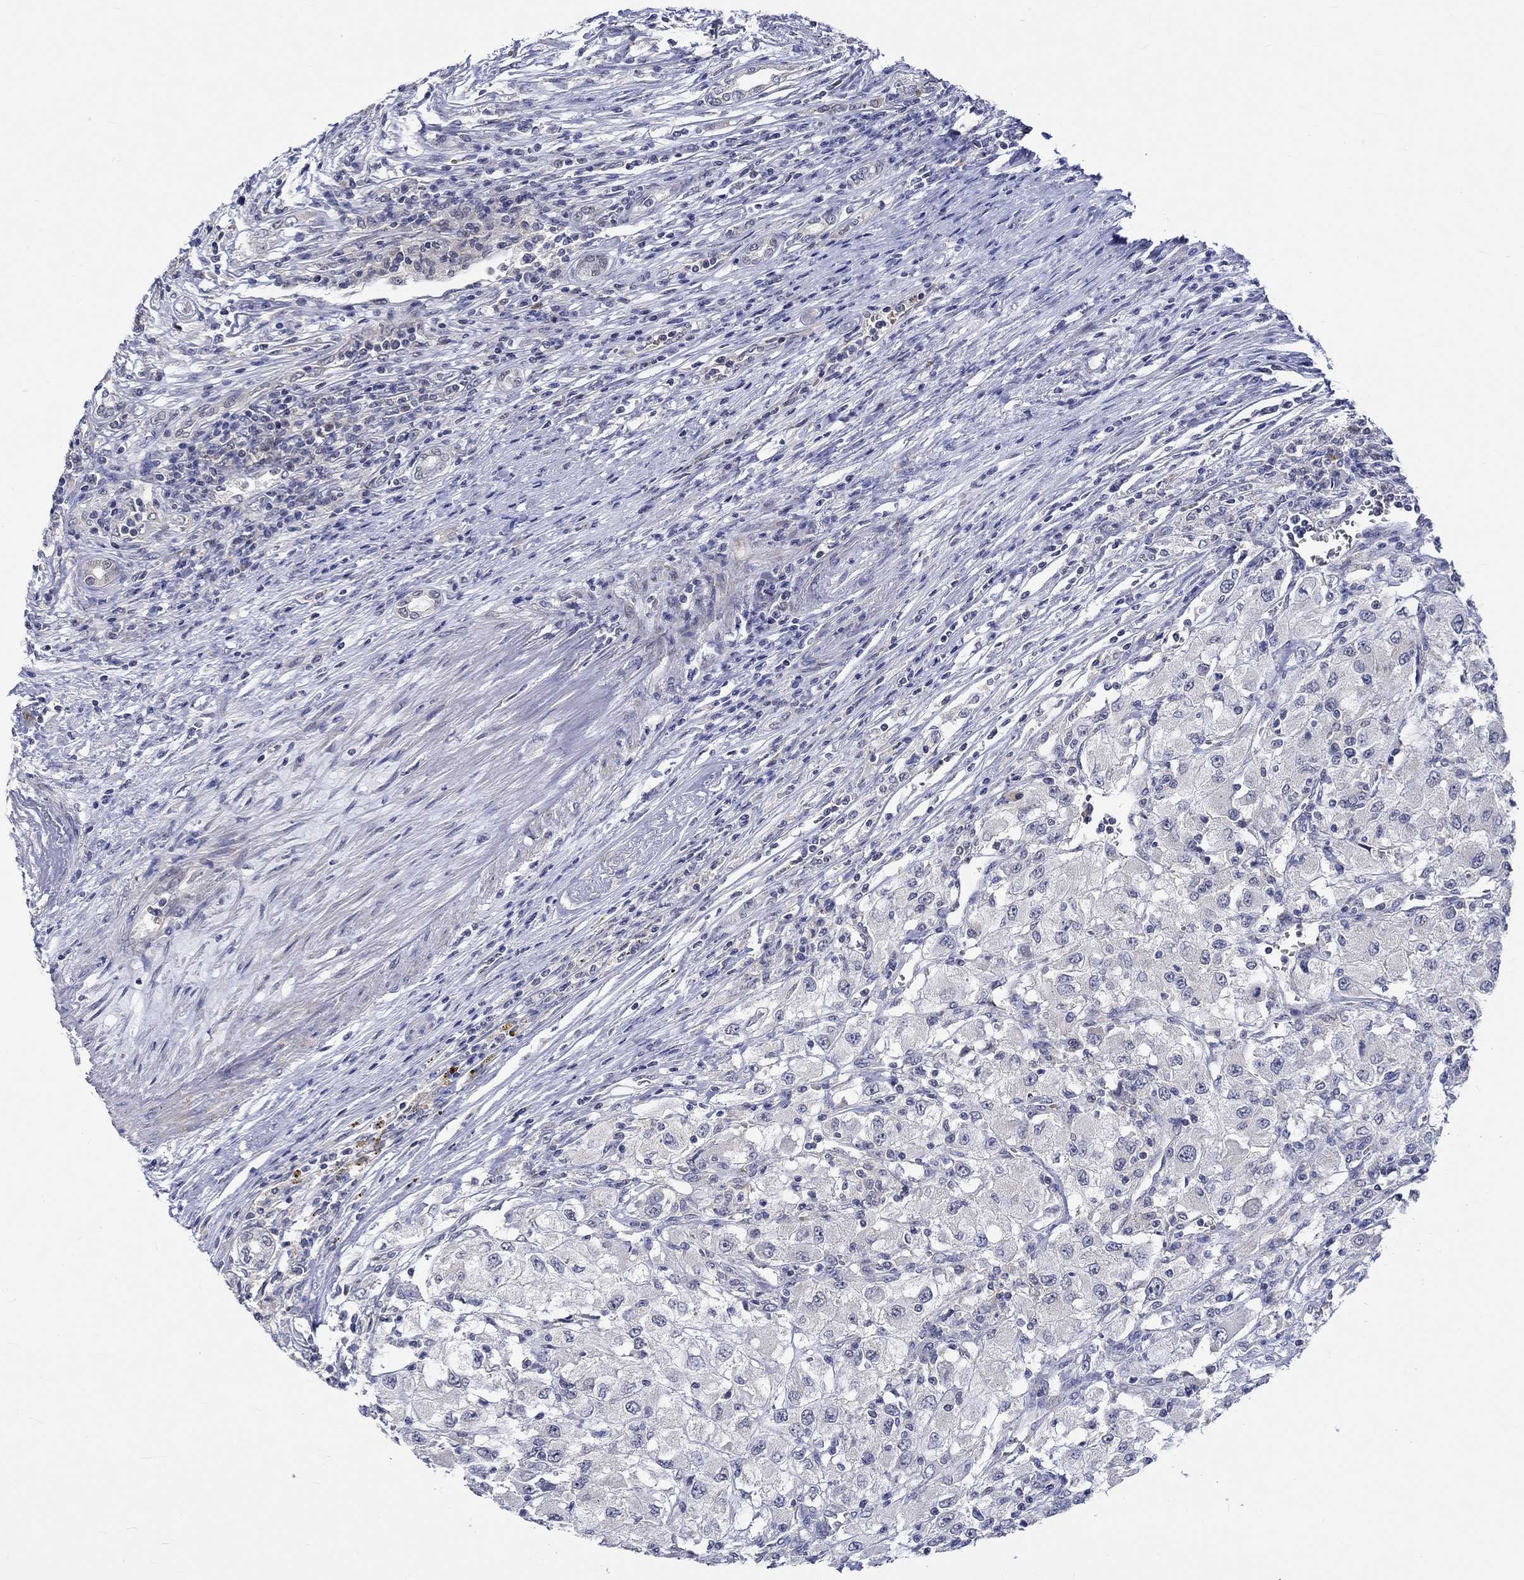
{"staining": {"intensity": "negative", "quantity": "none", "location": "none"}, "tissue": "renal cancer", "cell_type": "Tumor cells", "image_type": "cancer", "snomed": [{"axis": "morphology", "description": "Adenocarcinoma, NOS"}, {"axis": "topography", "description": "Kidney"}], "caption": "Adenocarcinoma (renal) stained for a protein using immunohistochemistry exhibits no expression tumor cells.", "gene": "WASF1", "patient": {"sex": "female", "age": 67}}